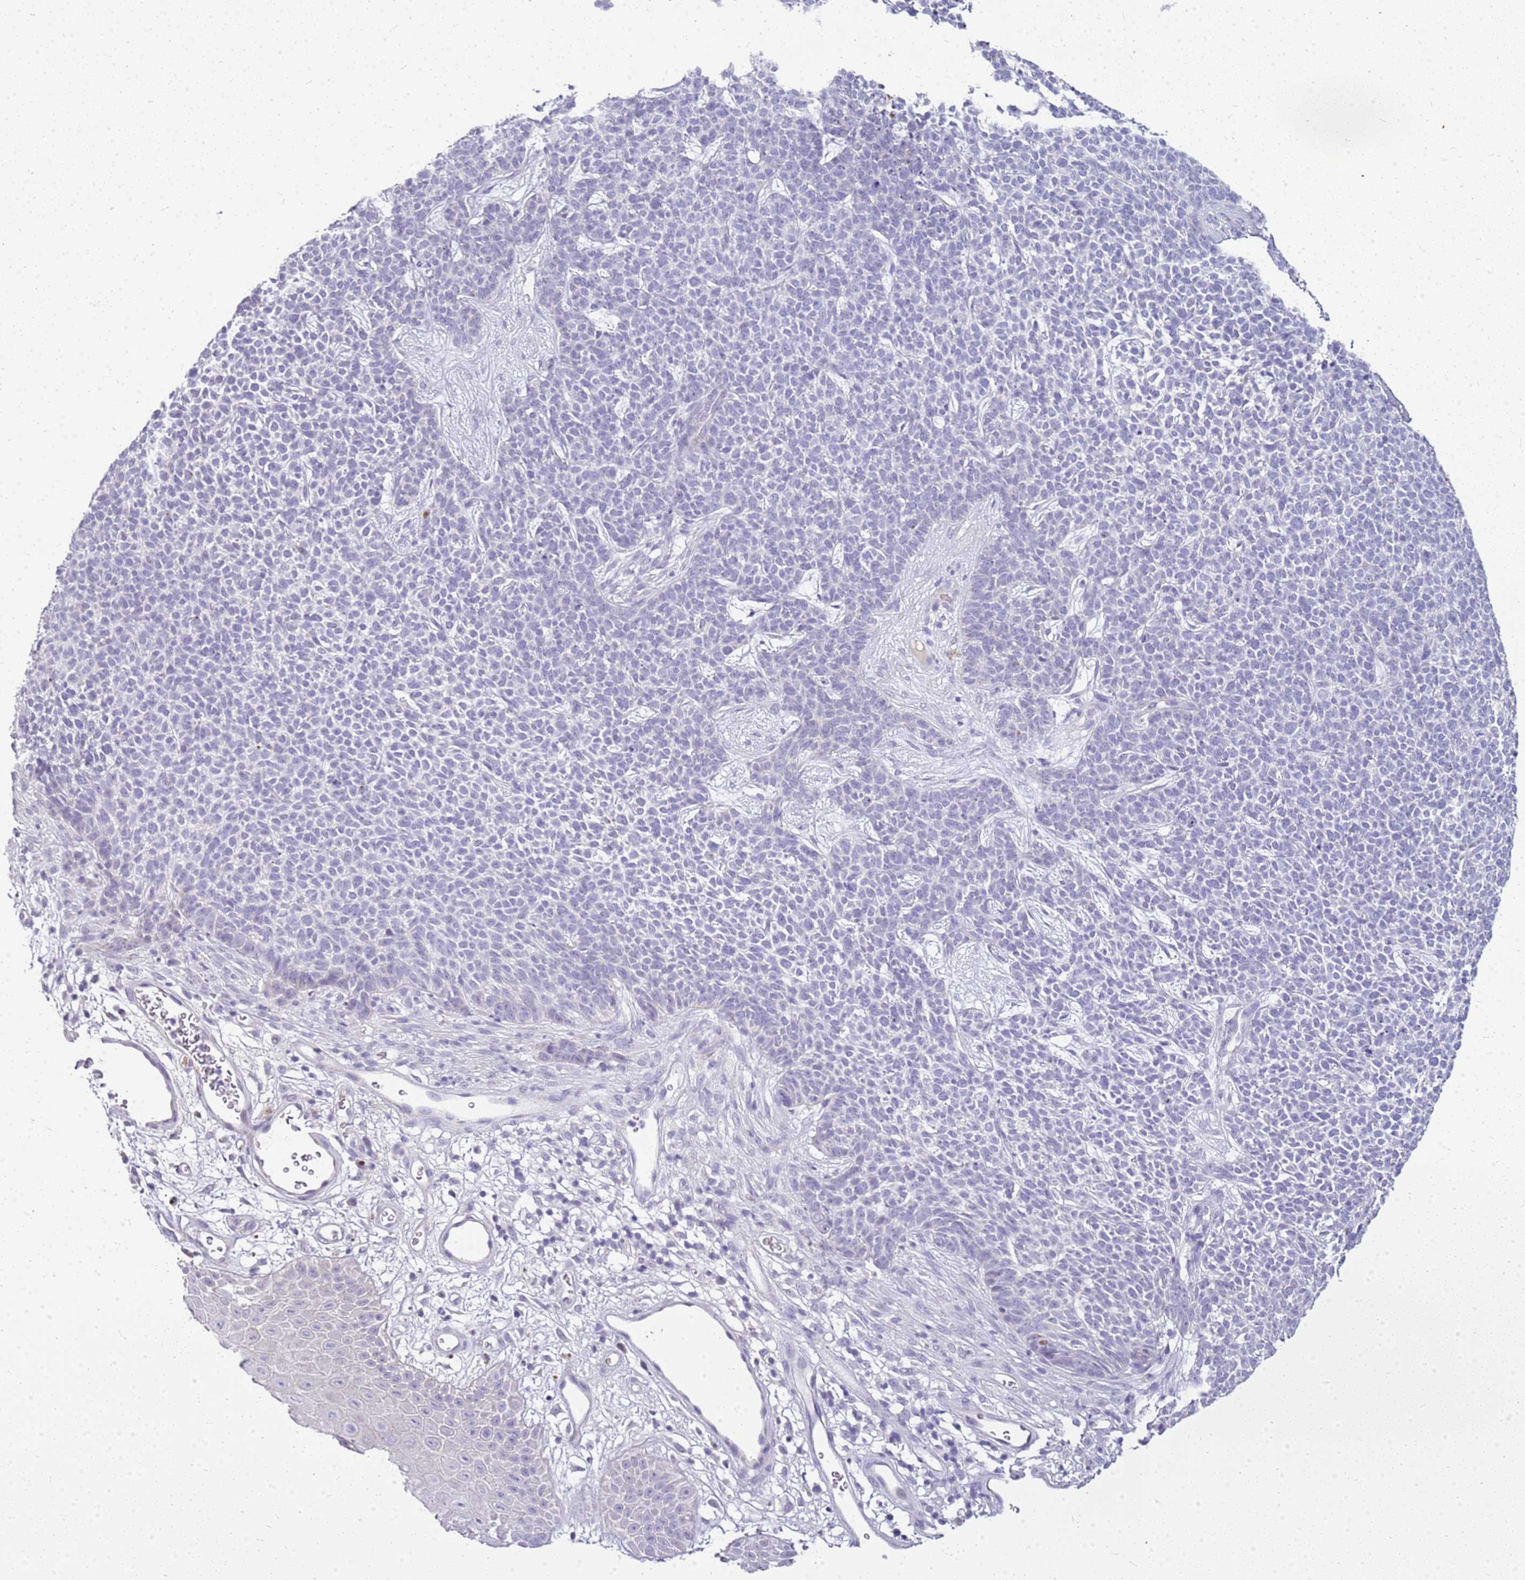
{"staining": {"intensity": "negative", "quantity": "none", "location": "none"}, "tissue": "skin cancer", "cell_type": "Tumor cells", "image_type": "cancer", "snomed": [{"axis": "morphology", "description": "Basal cell carcinoma"}, {"axis": "topography", "description": "Skin"}], "caption": "Skin cancer was stained to show a protein in brown. There is no significant expression in tumor cells. (Brightfield microscopy of DAB (3,3'-diaminobenzidine) immunohistochemistry (IHC) at high magnification).", "gene": "FABP2", "patient": {"sex": "female", "age": 84}}